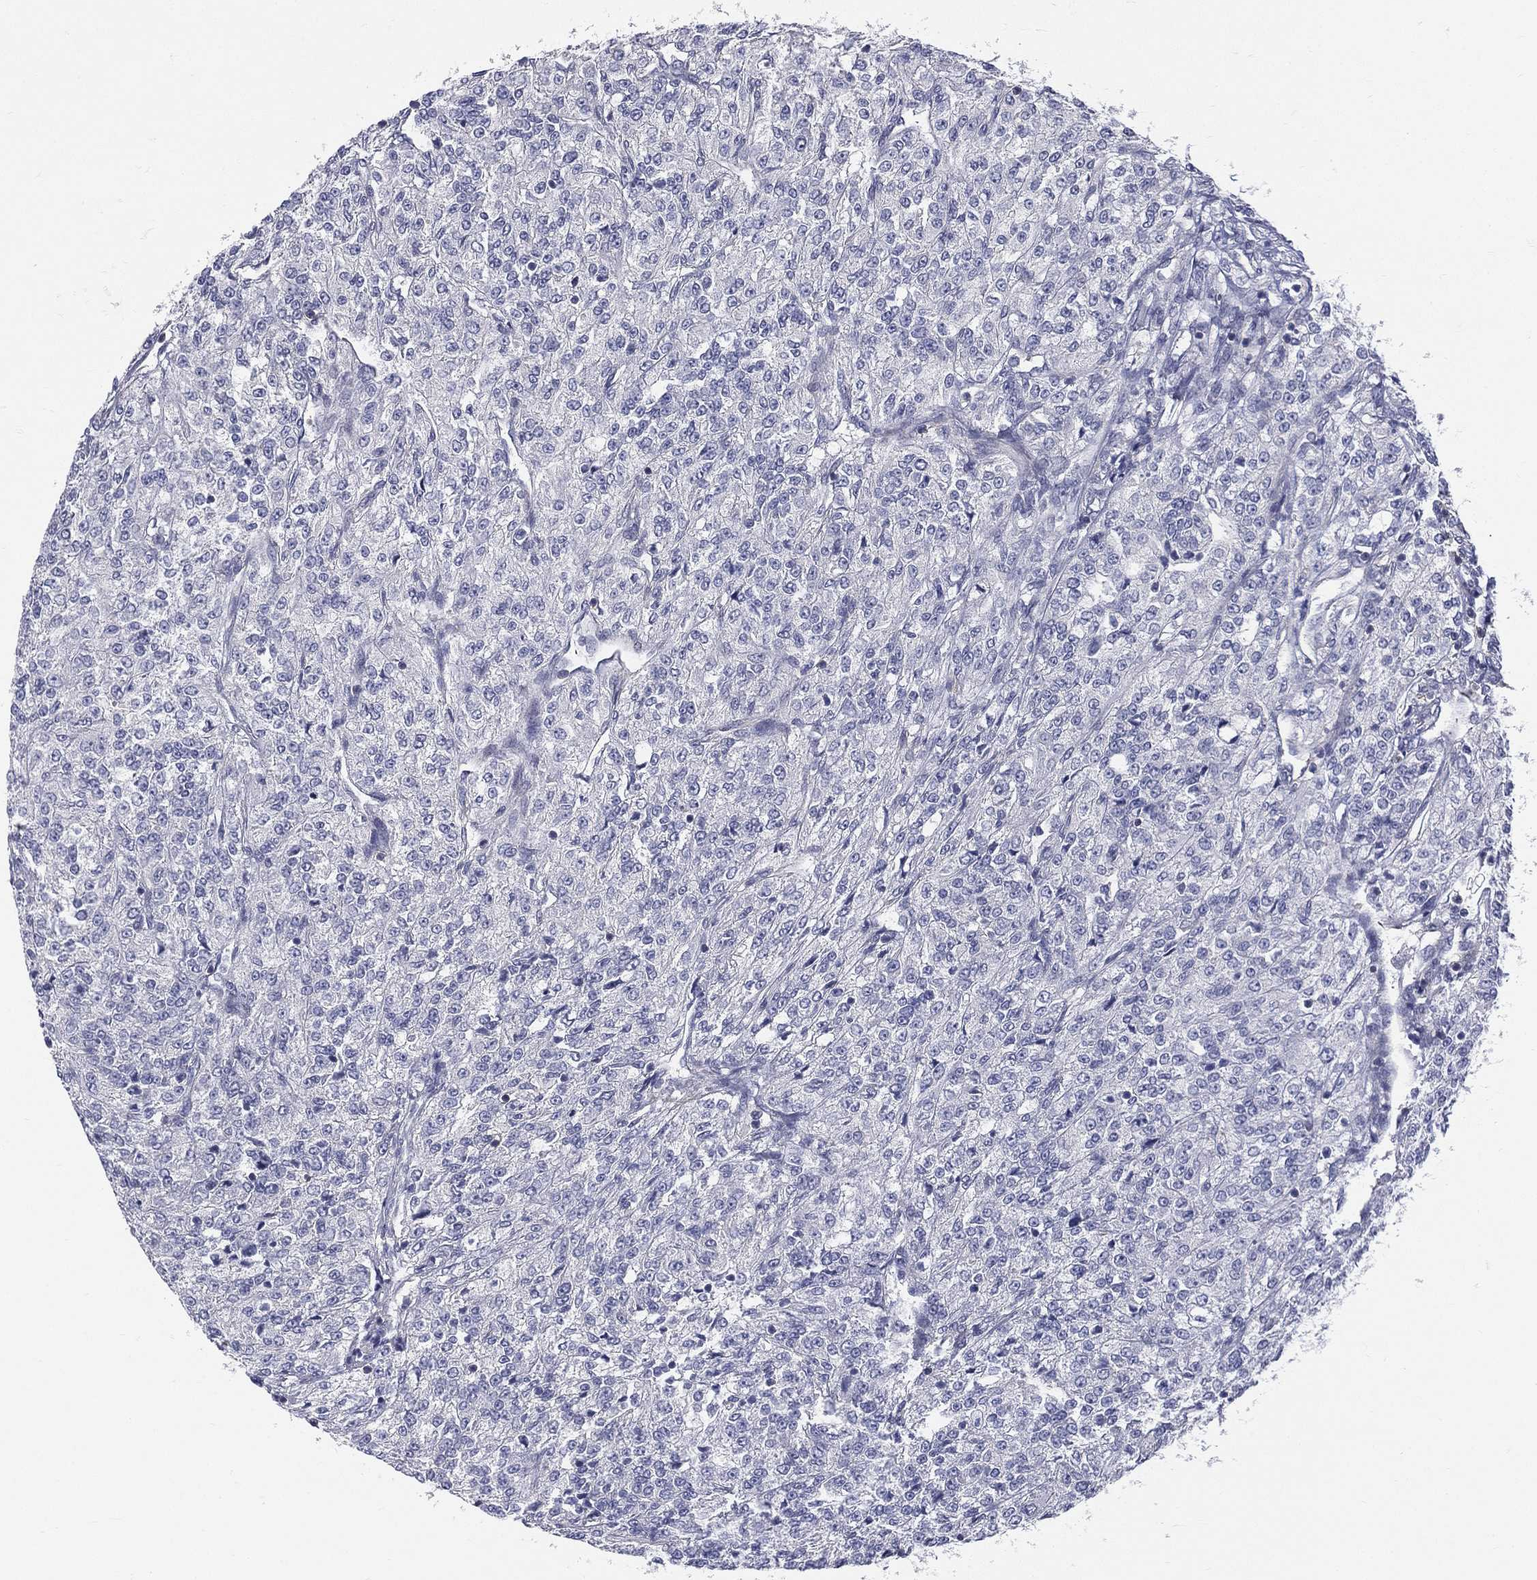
{"staining": {"intensity": "negative", "quantity": "none", "location": "none"}, "tissue": "renal cancer", "cell_type": "Tumor cells", "image_type": "cancer", "snomed": [{"axis": "morphology", "description": "Adenocarcinoma, NOS"}, {"axis": "topography", "description": "Kidney"}], "caption": "Tumor cells are negative for brown protein staining in renal cancer.", "gene": "ETNPPL", "patient": {"sex": "female", "age": 63}}